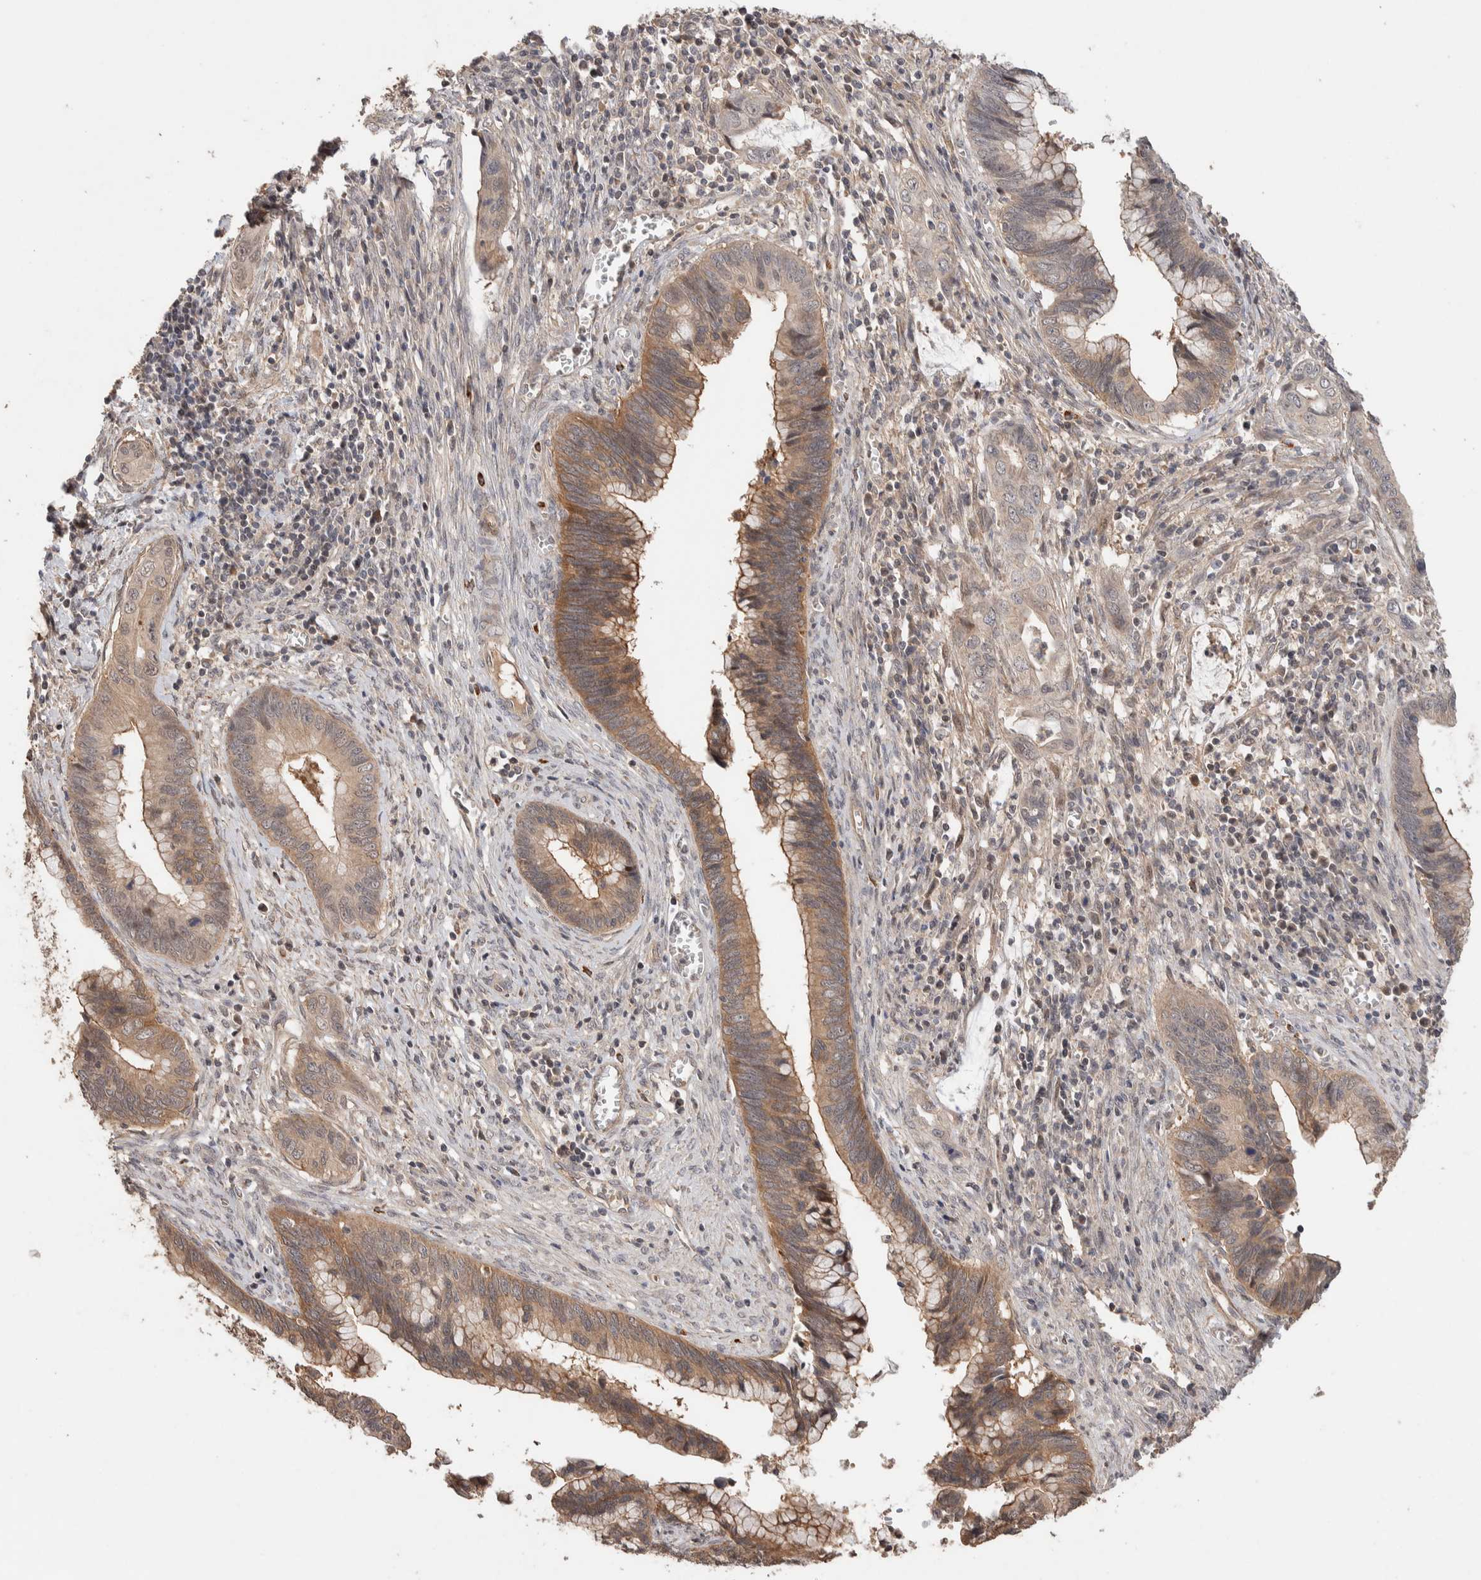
{"staining": {"intensity": "moderate", "quantity": ">75%", "location": "cytoplasmic/membranous"}, "tissue": "cervical cancer", "cell_type": "Tumor cells", "image_type": "cancer", "snomed": [{"axis": "morphology", "description": "Adenocarcinoma, NOS"}, {"axis": "topography", "description": "Cervix"}], "caption": "The histopathology image demonstrates staining of cervical cancer (adenocarcinoma), revealing moderate cytoplasmic/membranous protein staining (brown color) within tumor cells. (brown staining indicates protein expression, while blue staining denotes nuclei).", "gene": "CASK", "patient": {"sex": "female", "age": 44}}